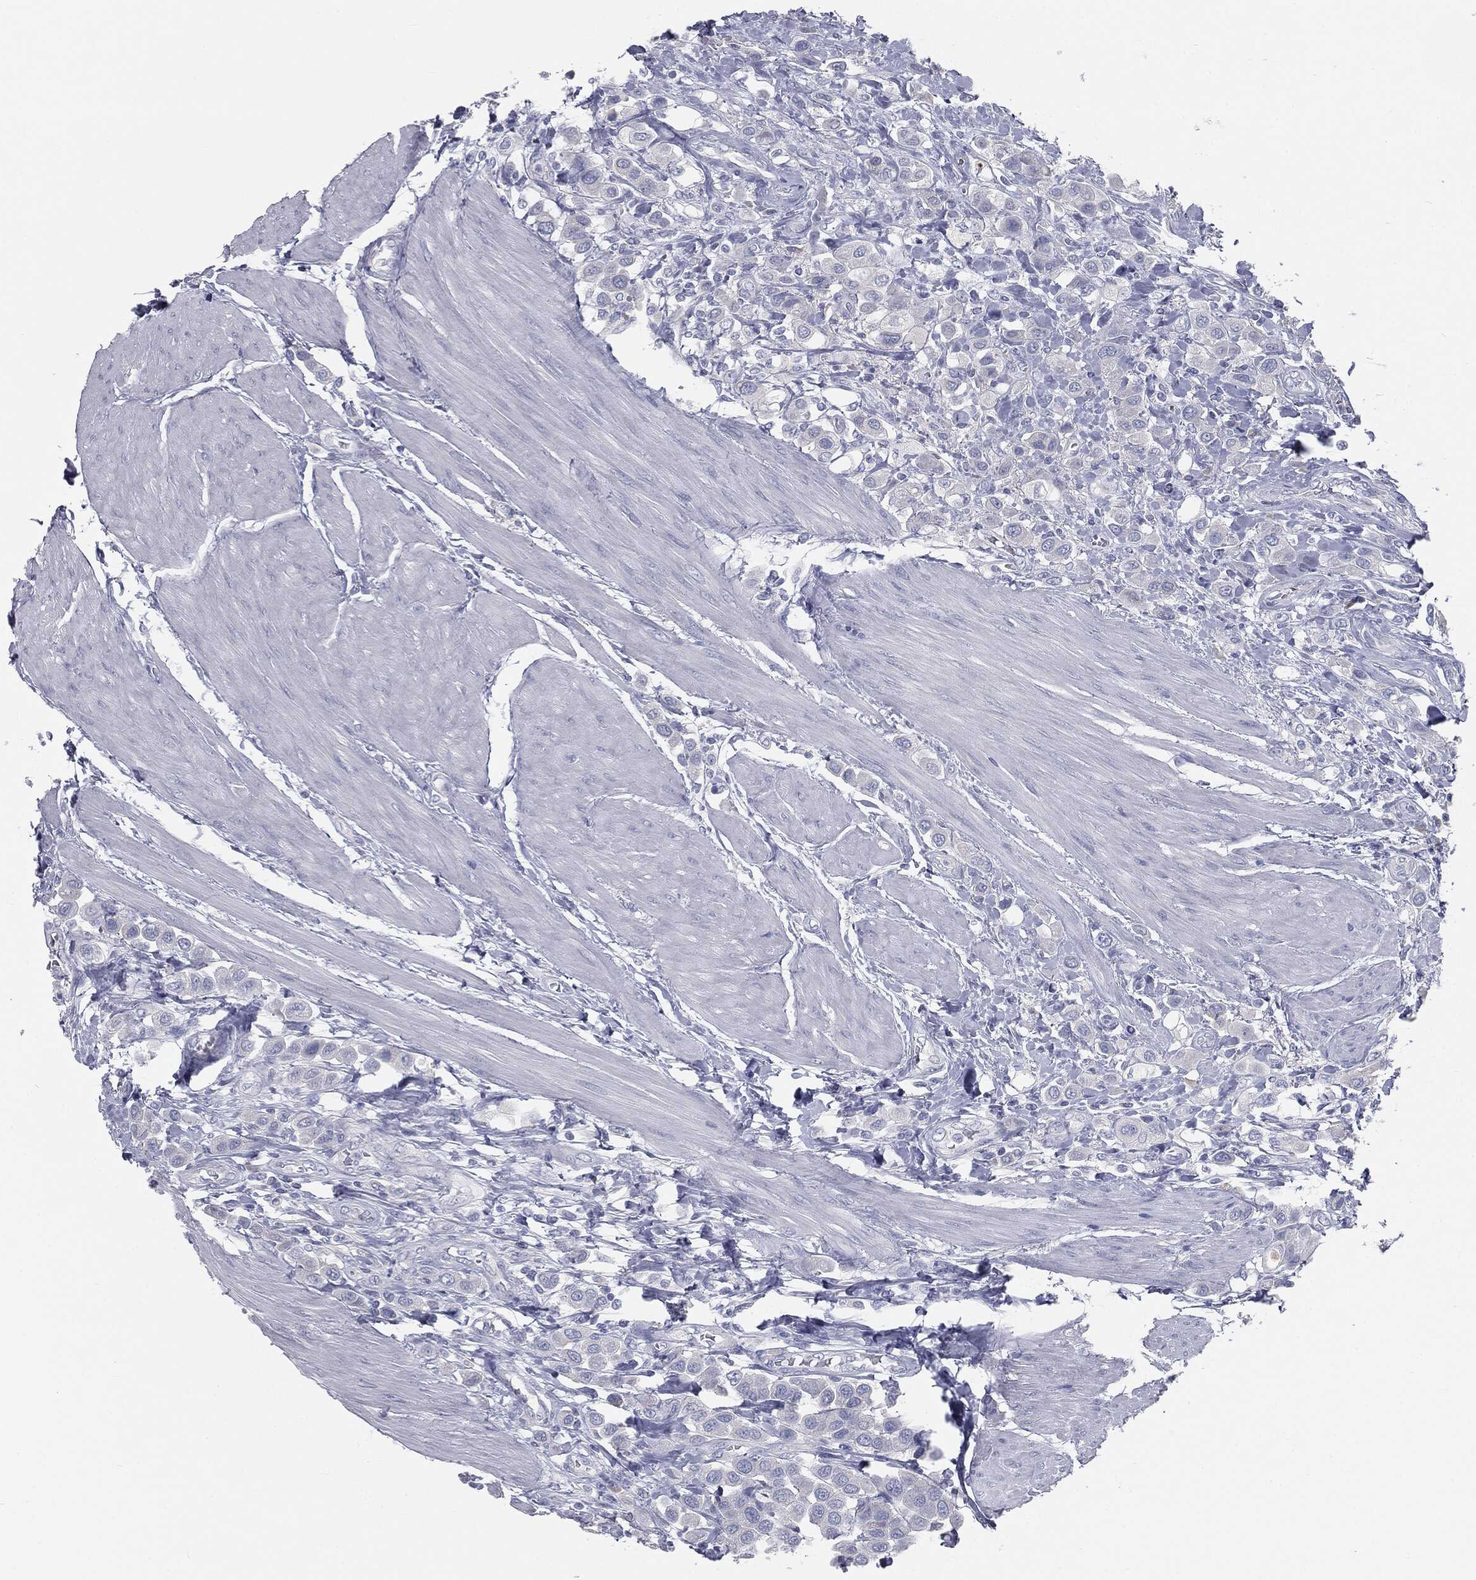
{"staining": {"intensity": "negative", "quantity": "none", "location": "none"}, "tissue": "urothelial cancer", "cell_type": "Tumor cells", "image_type": "cancer", "snomed": [{"axis": "morphology", "description": "Urothelial carcinoma, High grade"}, {"axis": "topography", "description": "Urinary bladder"}], "caption": "Immunohistochemical staining of urothelial cancer exhibits no significant expression in tumor cells.", "gene": "CAV3", "patient": {"sex": "male", "age": 50}}